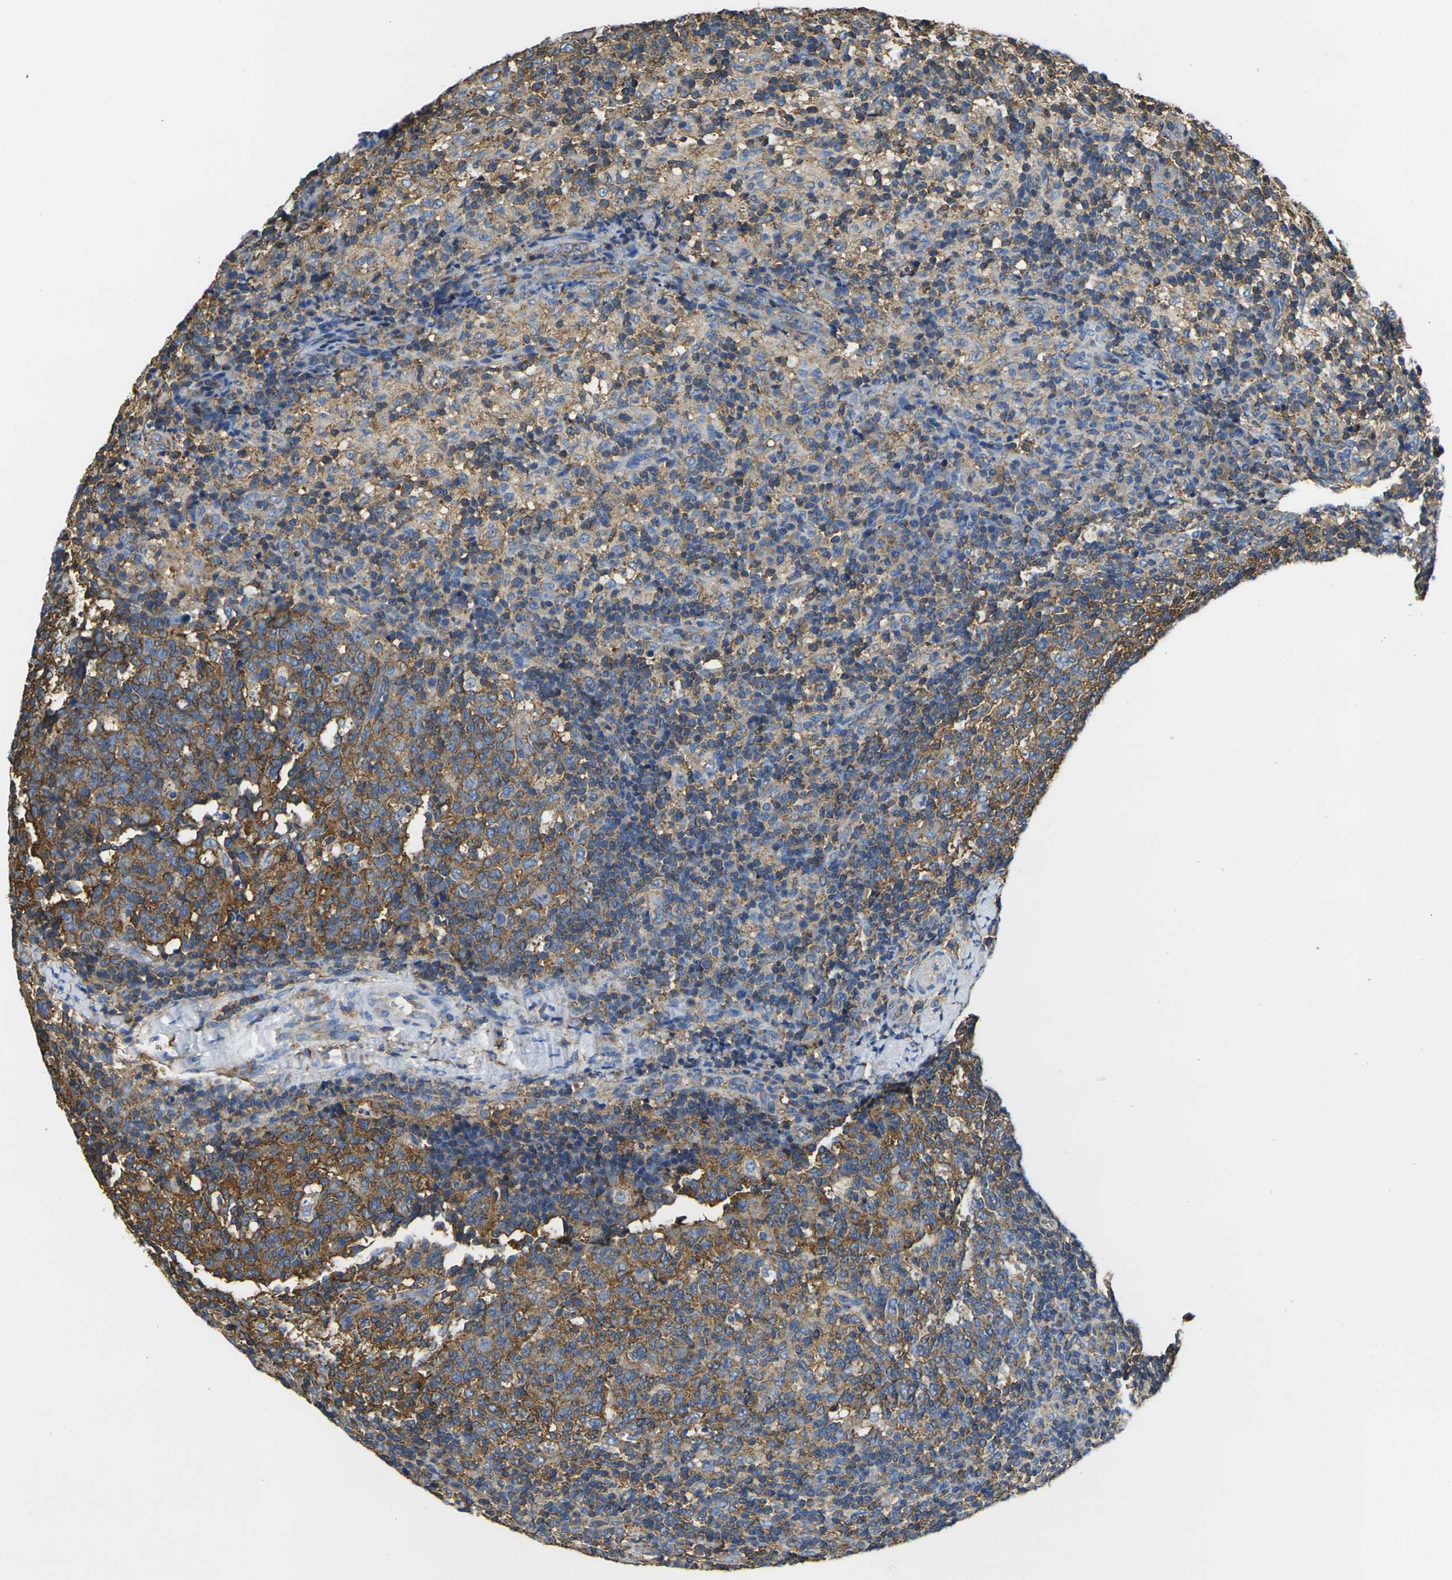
{"staining": {"intensity": "moderate", "quantity": ">75%", "location": "cytoplasmic/membranous"}, "tissue": "lymph node", "cell_type": "Germinal center cells", "image_type": "normal", "snomed": [{"axis": "morphology", "description": "Normal tissue, NOS"}, {"axis": "morphology", "description": "Inflammation, NOS"}, {"axis": "topography", "description": "Lymph node"}], "caption": "IHC staining of benign lymph node, which demonstrates medium levels of moderate cytoplasmic/membranous positivity in approximately >75% of germinal center cells indicating moderate cytoplasmic/membranous protein staining. The staining was performed using DAB (brown) for protein detection and nuclei were counterstained in hematoxylin (blue).", "gene": "FAM110D", "patient": {"sex": "male", "age": 55}}